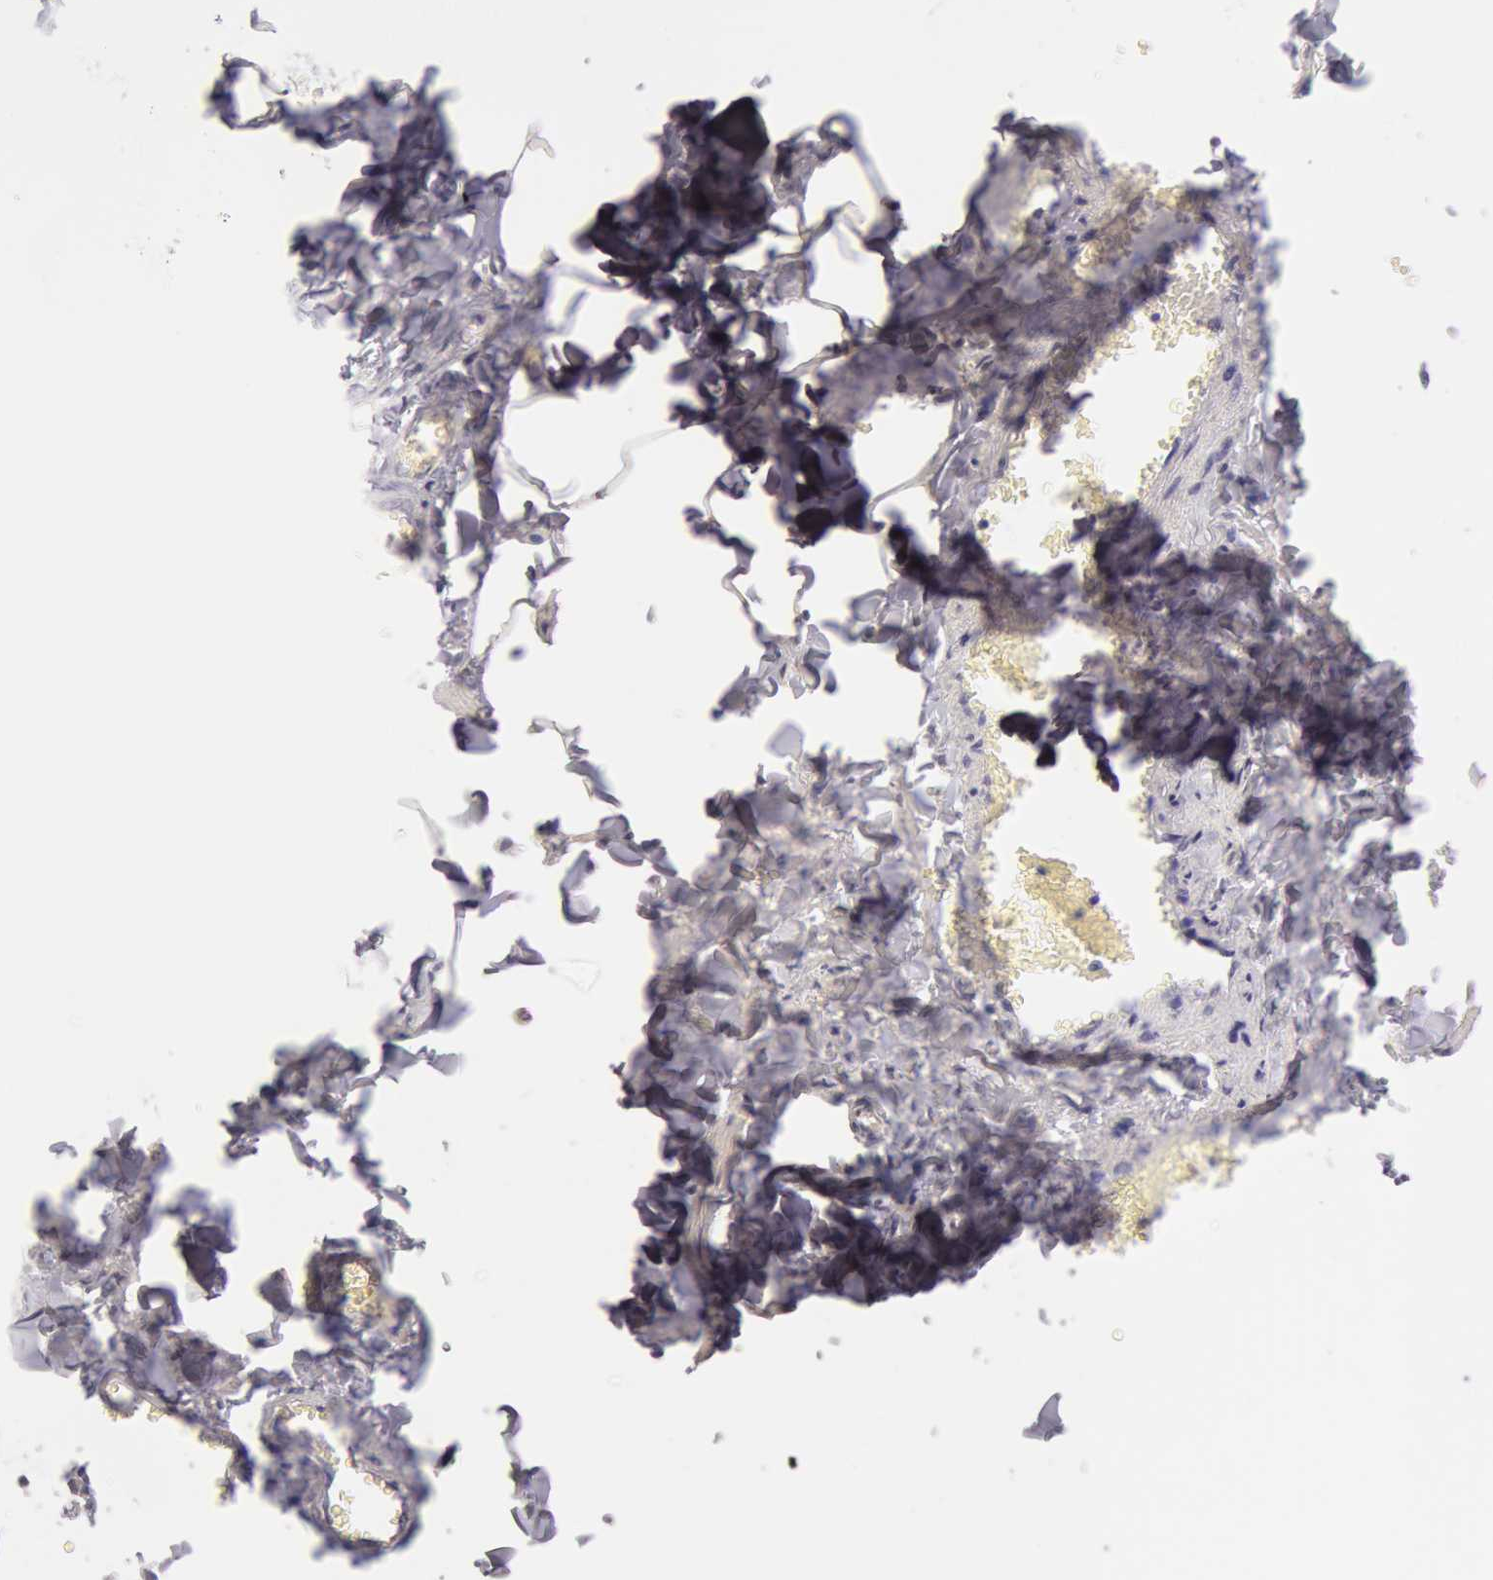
{"staining": {"intensity": "negative", "quantity": "none", "location": "none"}, "tissue": "adipose tissue", "cell_type": "Adipocytes", "image_type": "normal", "snomed": [{"axis": "morphology", "description": "Normal tissue, NOS"}, {"axis": "topography", "description": "Vascular tissue"}], "caption": "High magnification brightfield microscopy of benign adipose tissue stained with DAB (3,3'-diaminobenzidine) (brown) and counterstained with hematoxylin (blue): adipocytes show no significant positivity.", "gene": "AMACR", "patient": {"sex": "male", "age": 41}}